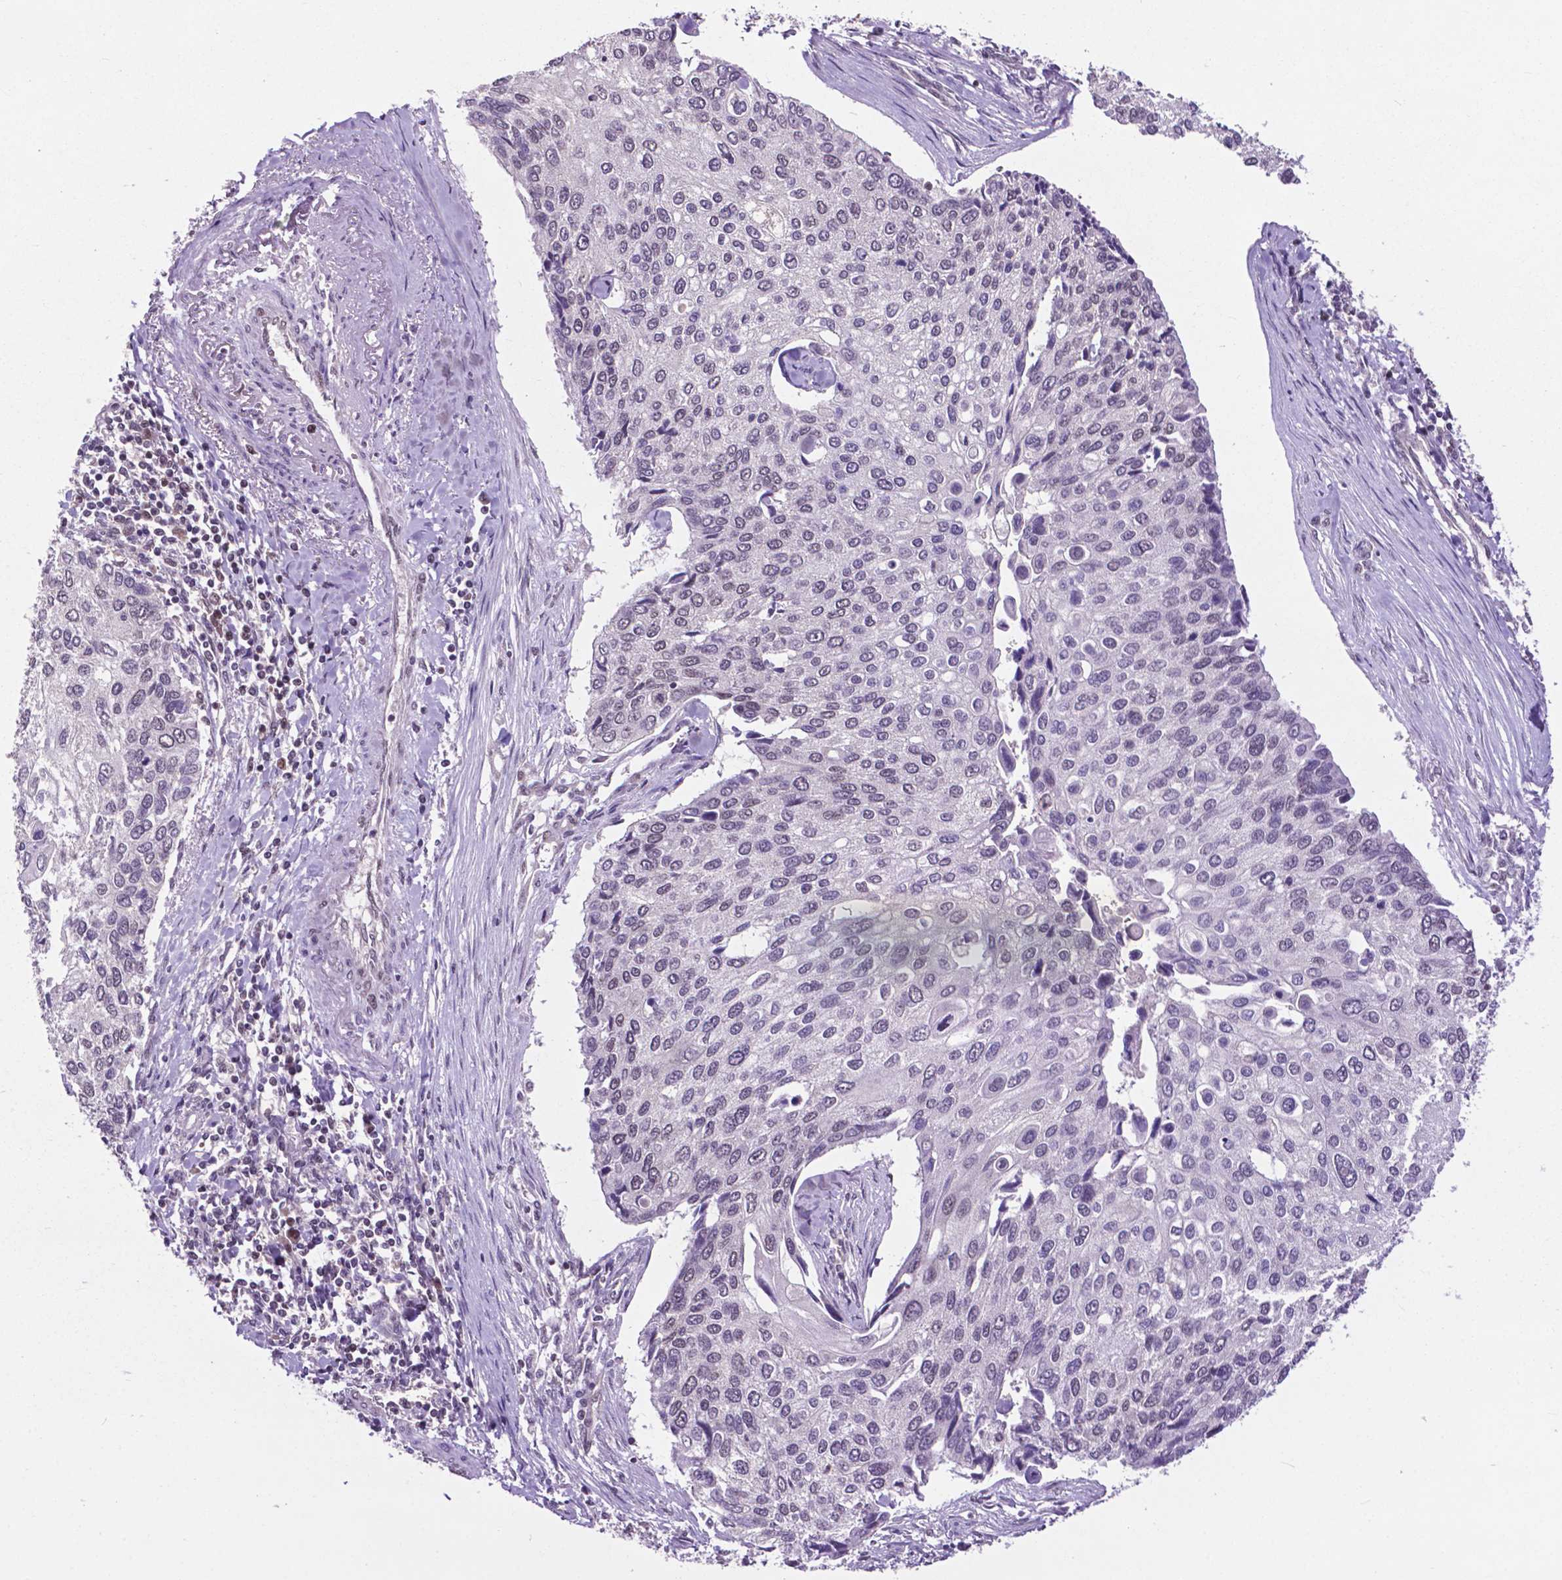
{"staining": {"intensity": "weak", "quantity": "<25%", "location": "nuclear"}, "tissue": "lung cancer", "cell_type": "Tumor cells", "image_type": "cancer", "snomed": [{"axis": "morphology", "description": "Squamous cell carcinoma, NOS"}, {"axis": "morphology", "description": "Squamous cell carcinoma, metastatic, NOS"}, {"axis": "topography", "description": "Lung"}], "caption": "Photomicrograph shows no protein expression in tumor cells of lung cancer tissue. (DAB (3,3'-diaminobenzidine) IHC visualized using brightfield microscopy, high magnification).", "gene": "FAF1", "patient": {"sex": "male", "age": 63}}